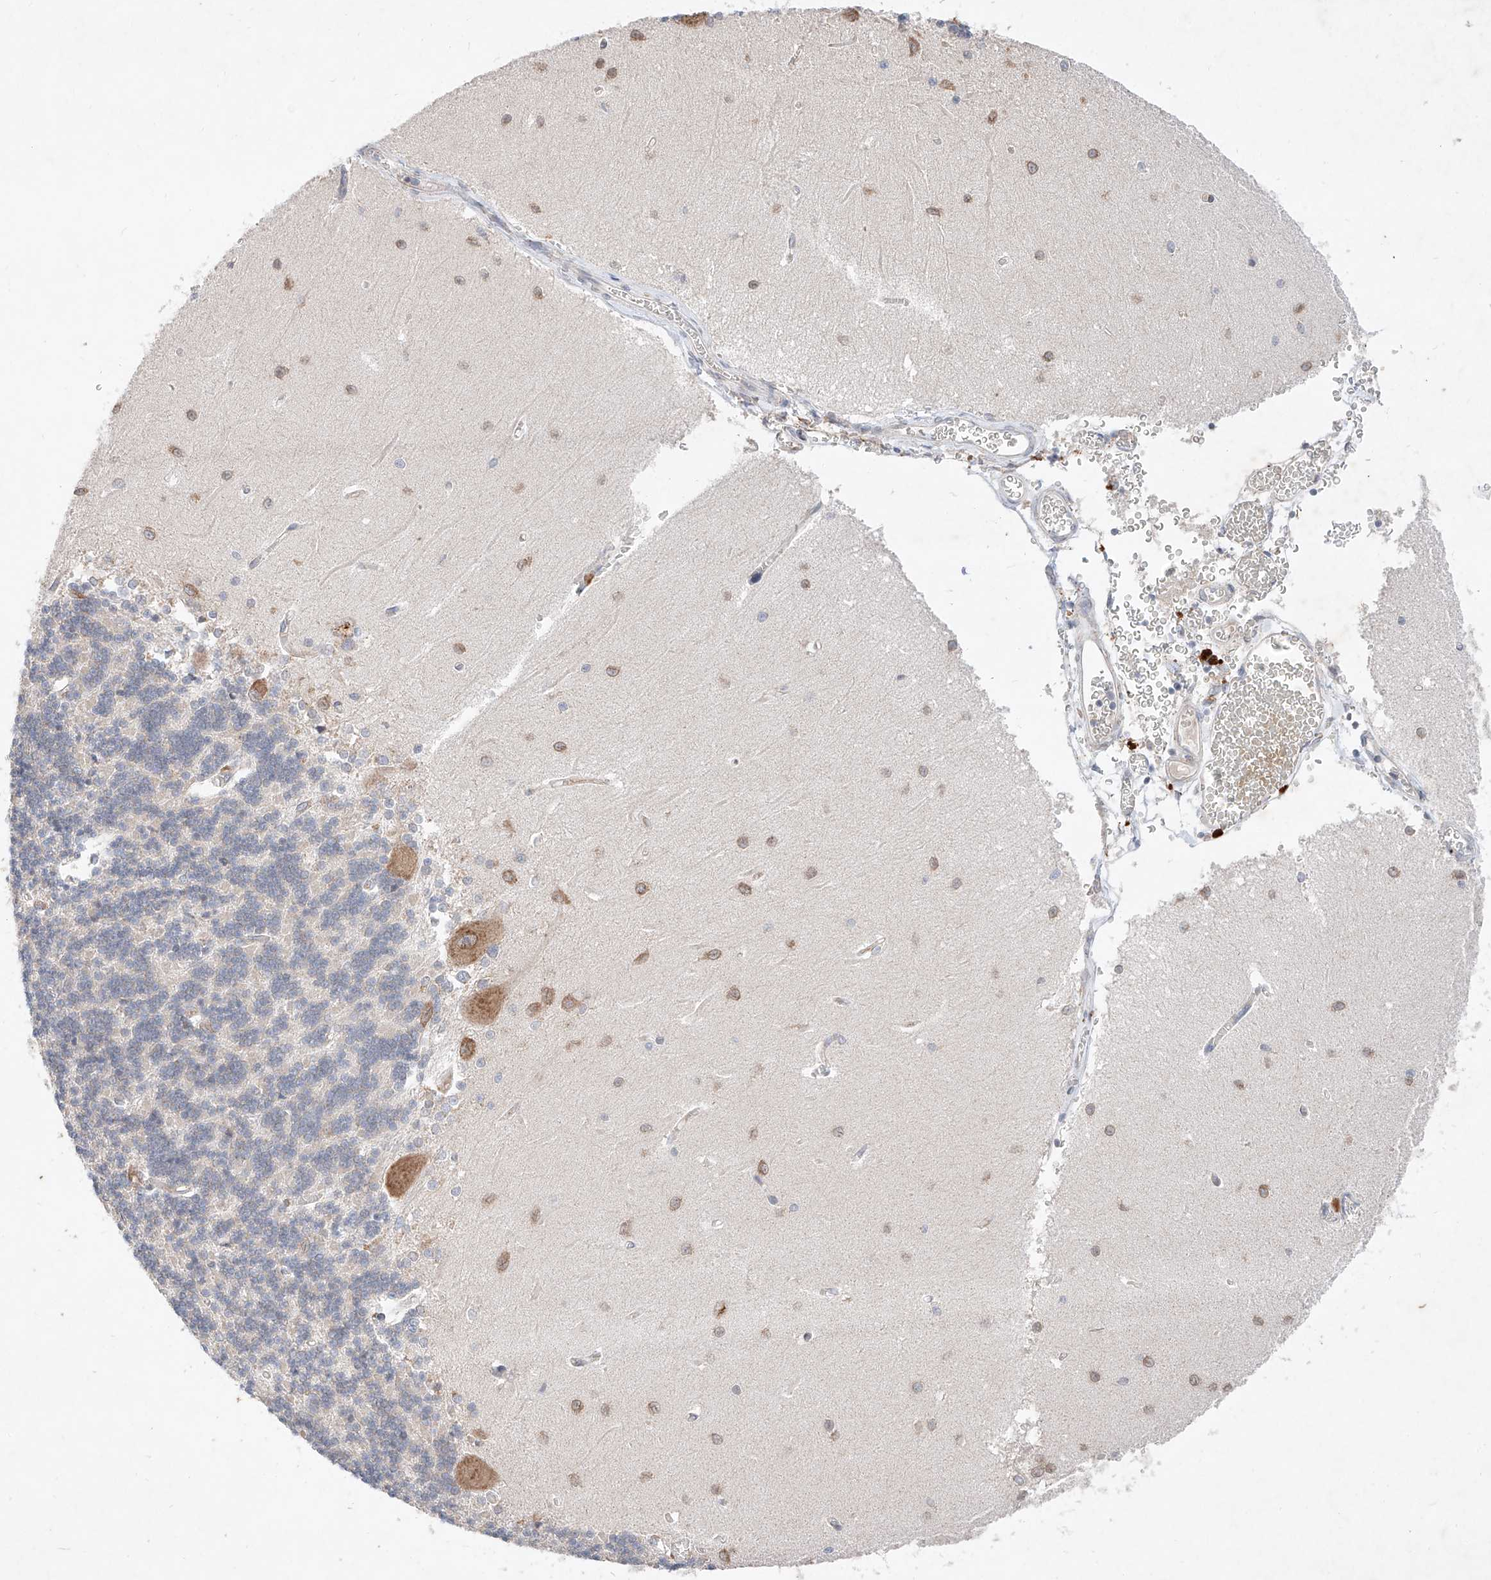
{"staining": {"intensity": "negative", "quantity": "none", "location": "none"}, "tissue": "cerebellum", "cell_type": "Cells in granular layer", "image_type": "normal", "snomed": [{"axis": "morphology", "description": "Normal tissue, NOS"}, {"axis": "topography", "description": "Cerebellum"}], "caption": "DAB immunohistochemical staining of normal cerebellum reveals no significant staining in cells in granular layer. (DAB immunohistochemistry with hematoxylin counter stain).", "gene": "FASTK", "patient": {"sex": "male", "age": 37}}